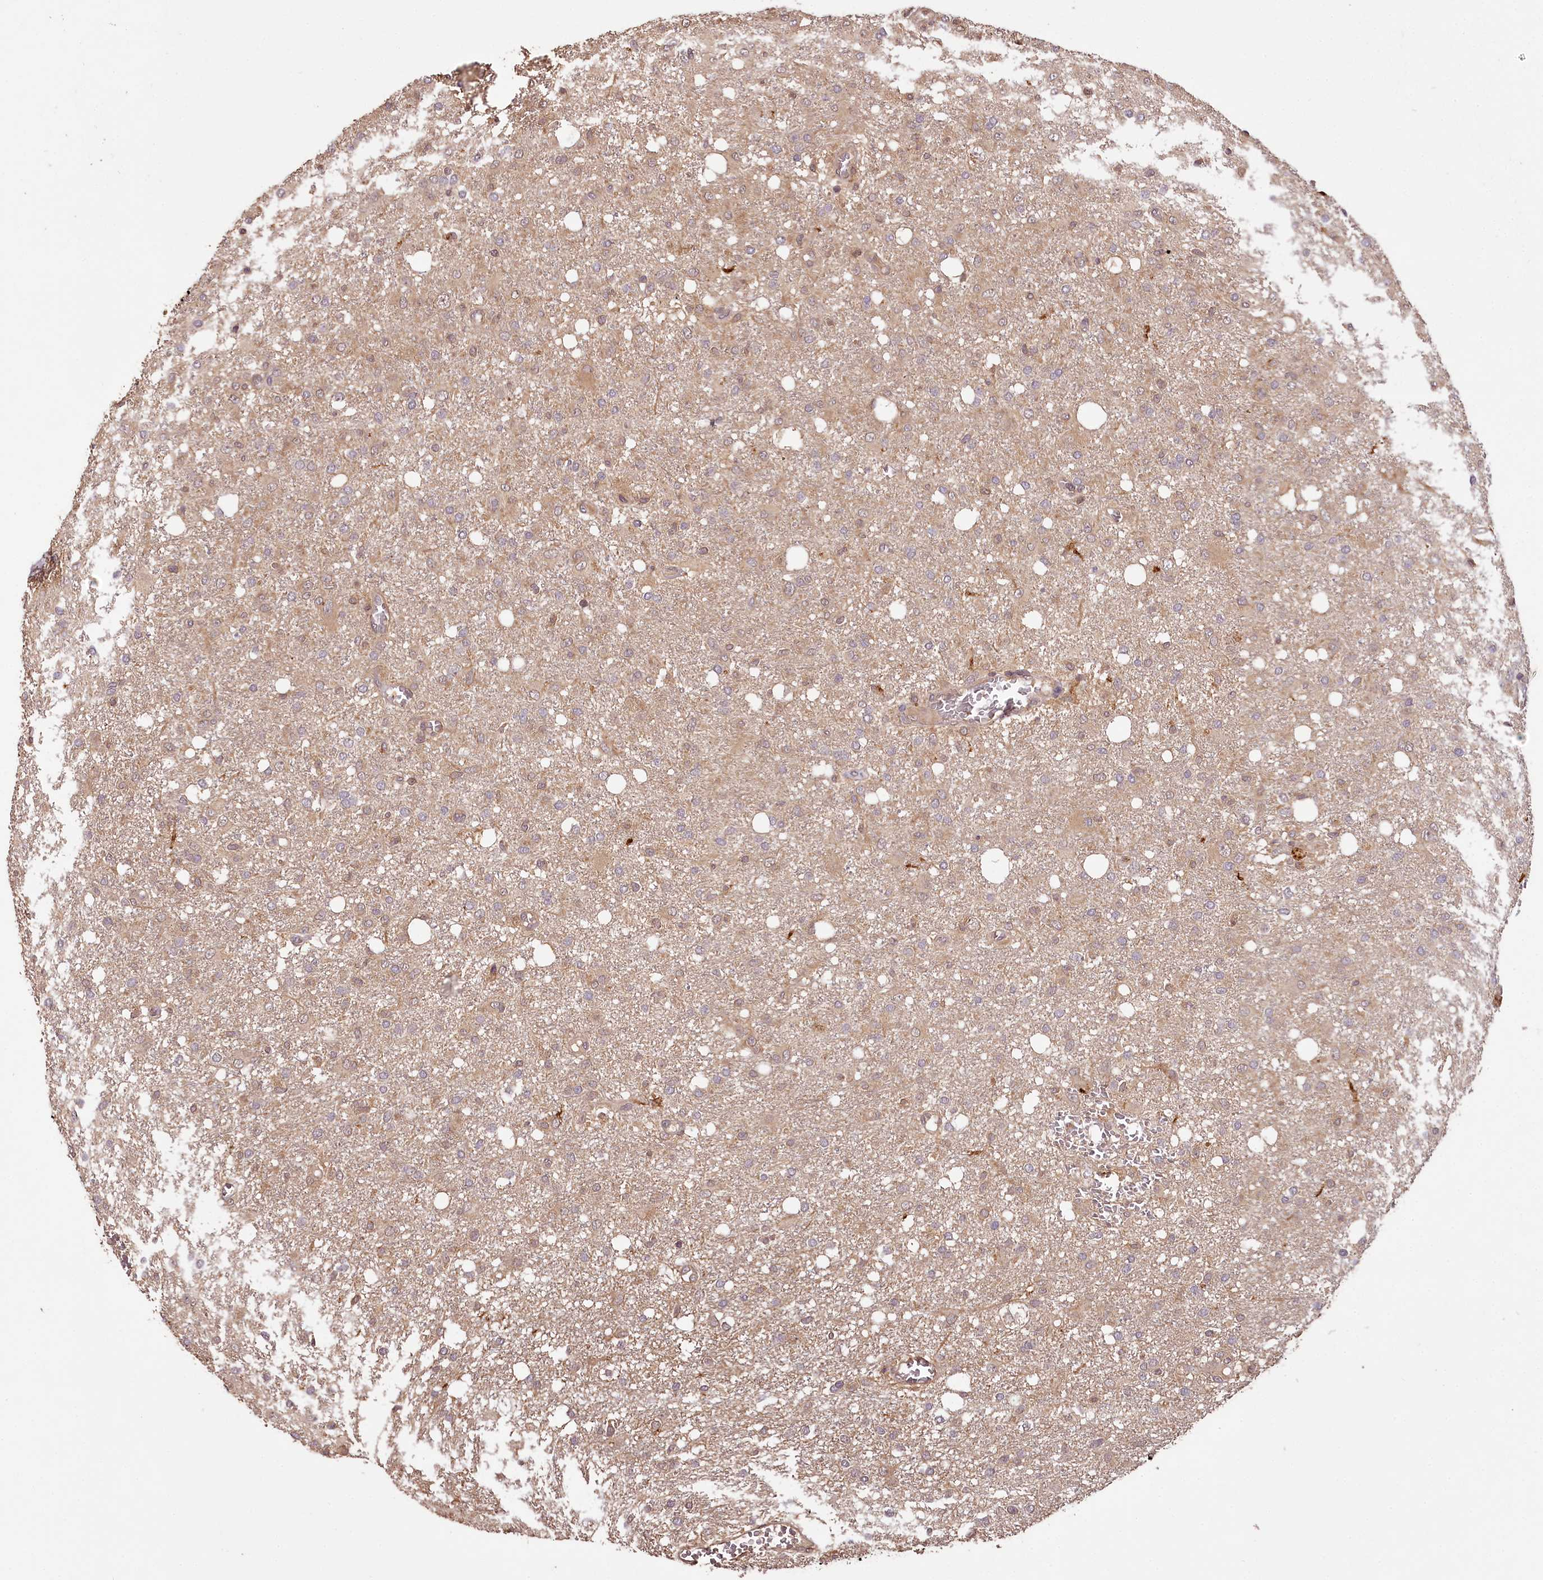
{"staining": {"intensity": "moderate", "quantity": "25%-75%", "location": "cytoplasmic/membranous"}, "tissue": "glioma", "cell_type": "Tumor cells", "image_type": "cancer", "snomed": [{"axis": "morphology", "description": "Glioma, malignant, High grade"}, {"axis": "topography", "description": "Brain"}], "caption": "Immunohistochemical staining of glioma demonstrates moderate cytoplasmic/membranous protein positivity in about 25%-75% of tumor cells.", "gene": "TTC12", "patient": {"sex": "female", "age": 59}}